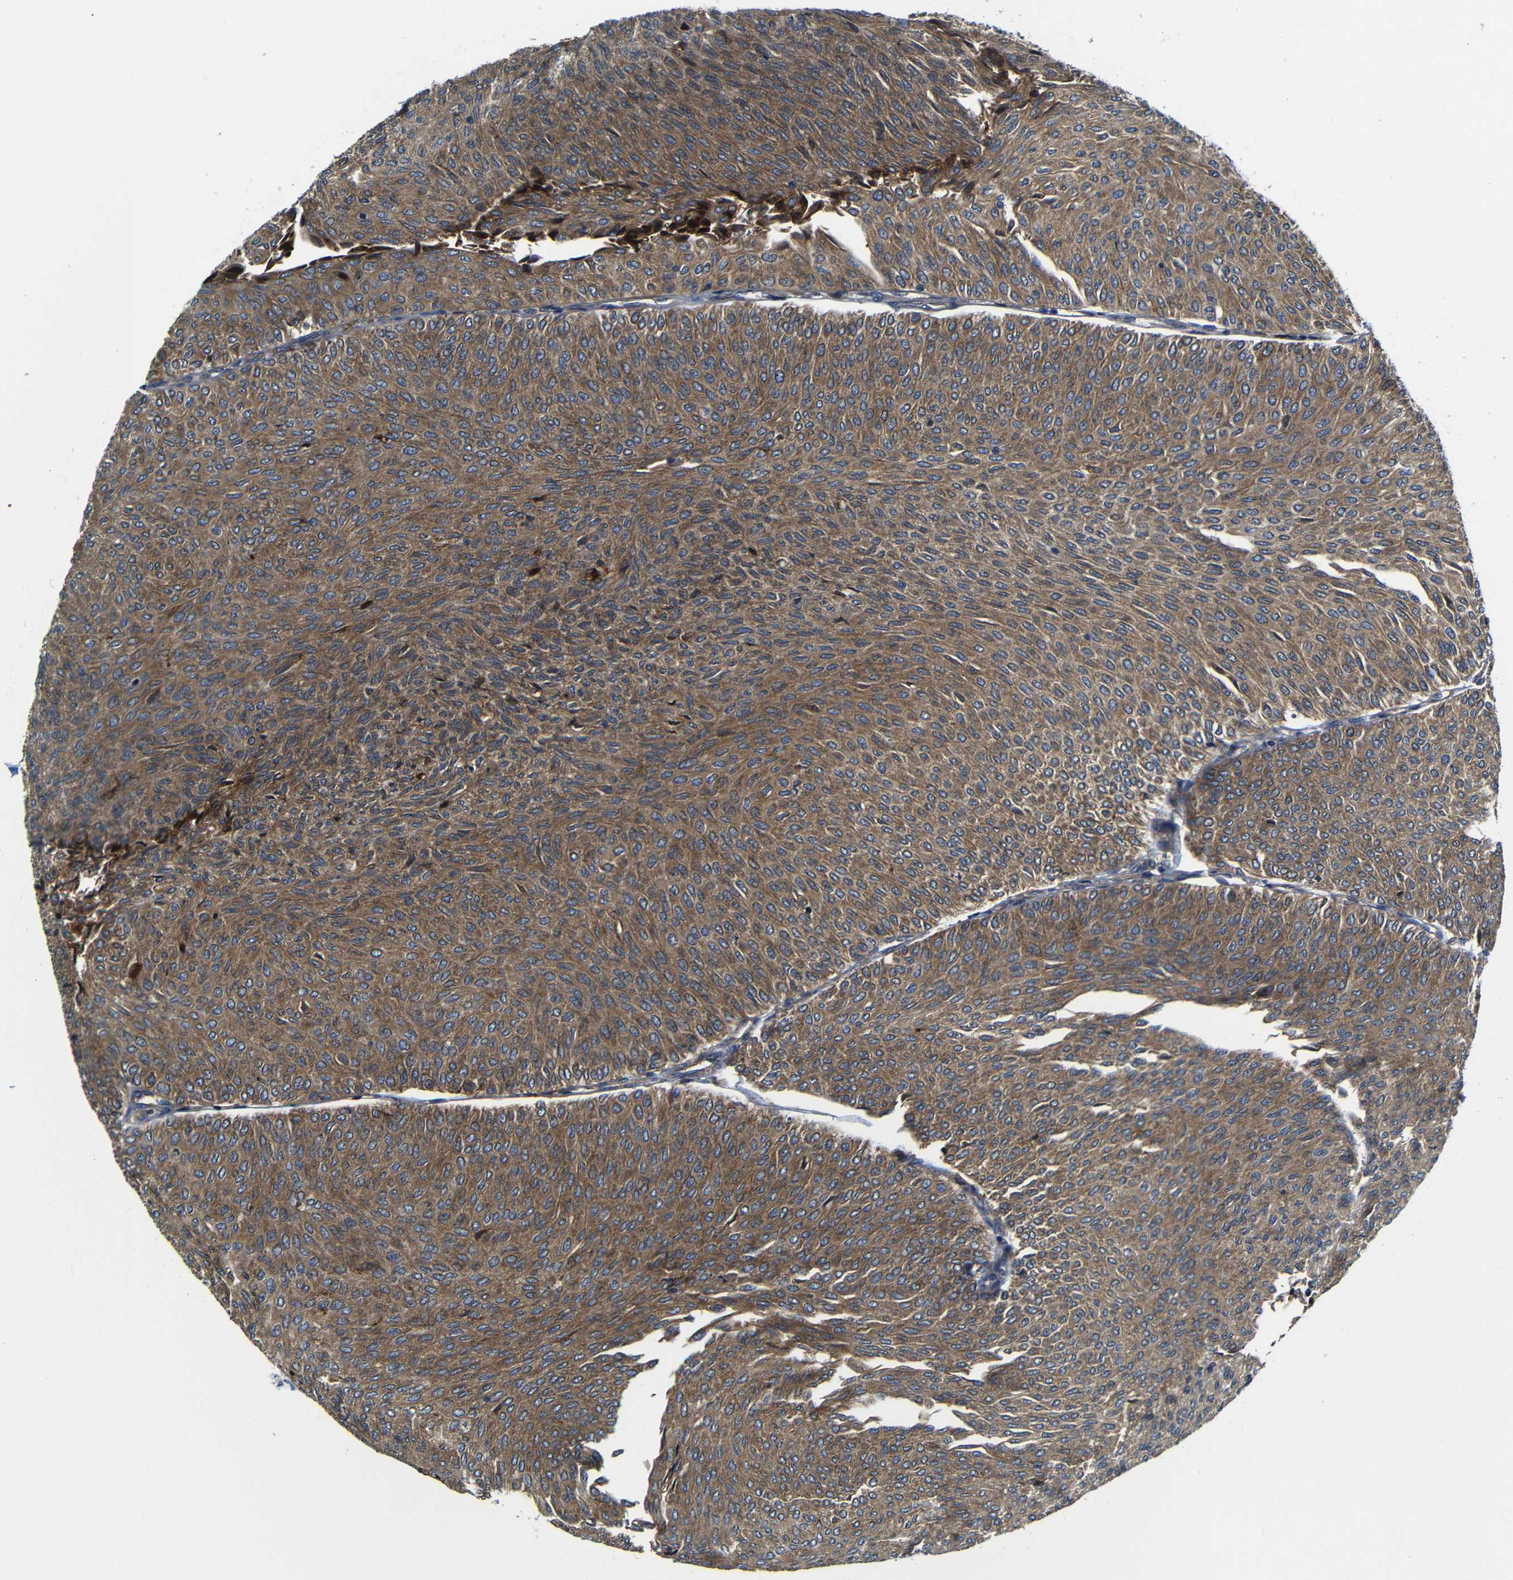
{"staining": {"intensity": "moderate", "quantity": ">75%", "location": "cytoplasmic/membranous"}, "tissue": "urothelial cancer", "cell_type": "Tumor cells", "image_type": "cancer", "snomed": [{"axis": "morphology", "description": "Urothelial carcinoma, Low grade"}, {"axis": "topography", "description": "Urinary bladder"}], "caption": "DAB (3,3'-diaminobenzidine) immunohistochemical staining of low-grade urothelial carcinoma reveals moderate cytoplasmic/membranous protein expression in approximately >75% of tumor cells.", "gene": "CLCC1", "patient": {"sex": "male", "age": 78}}